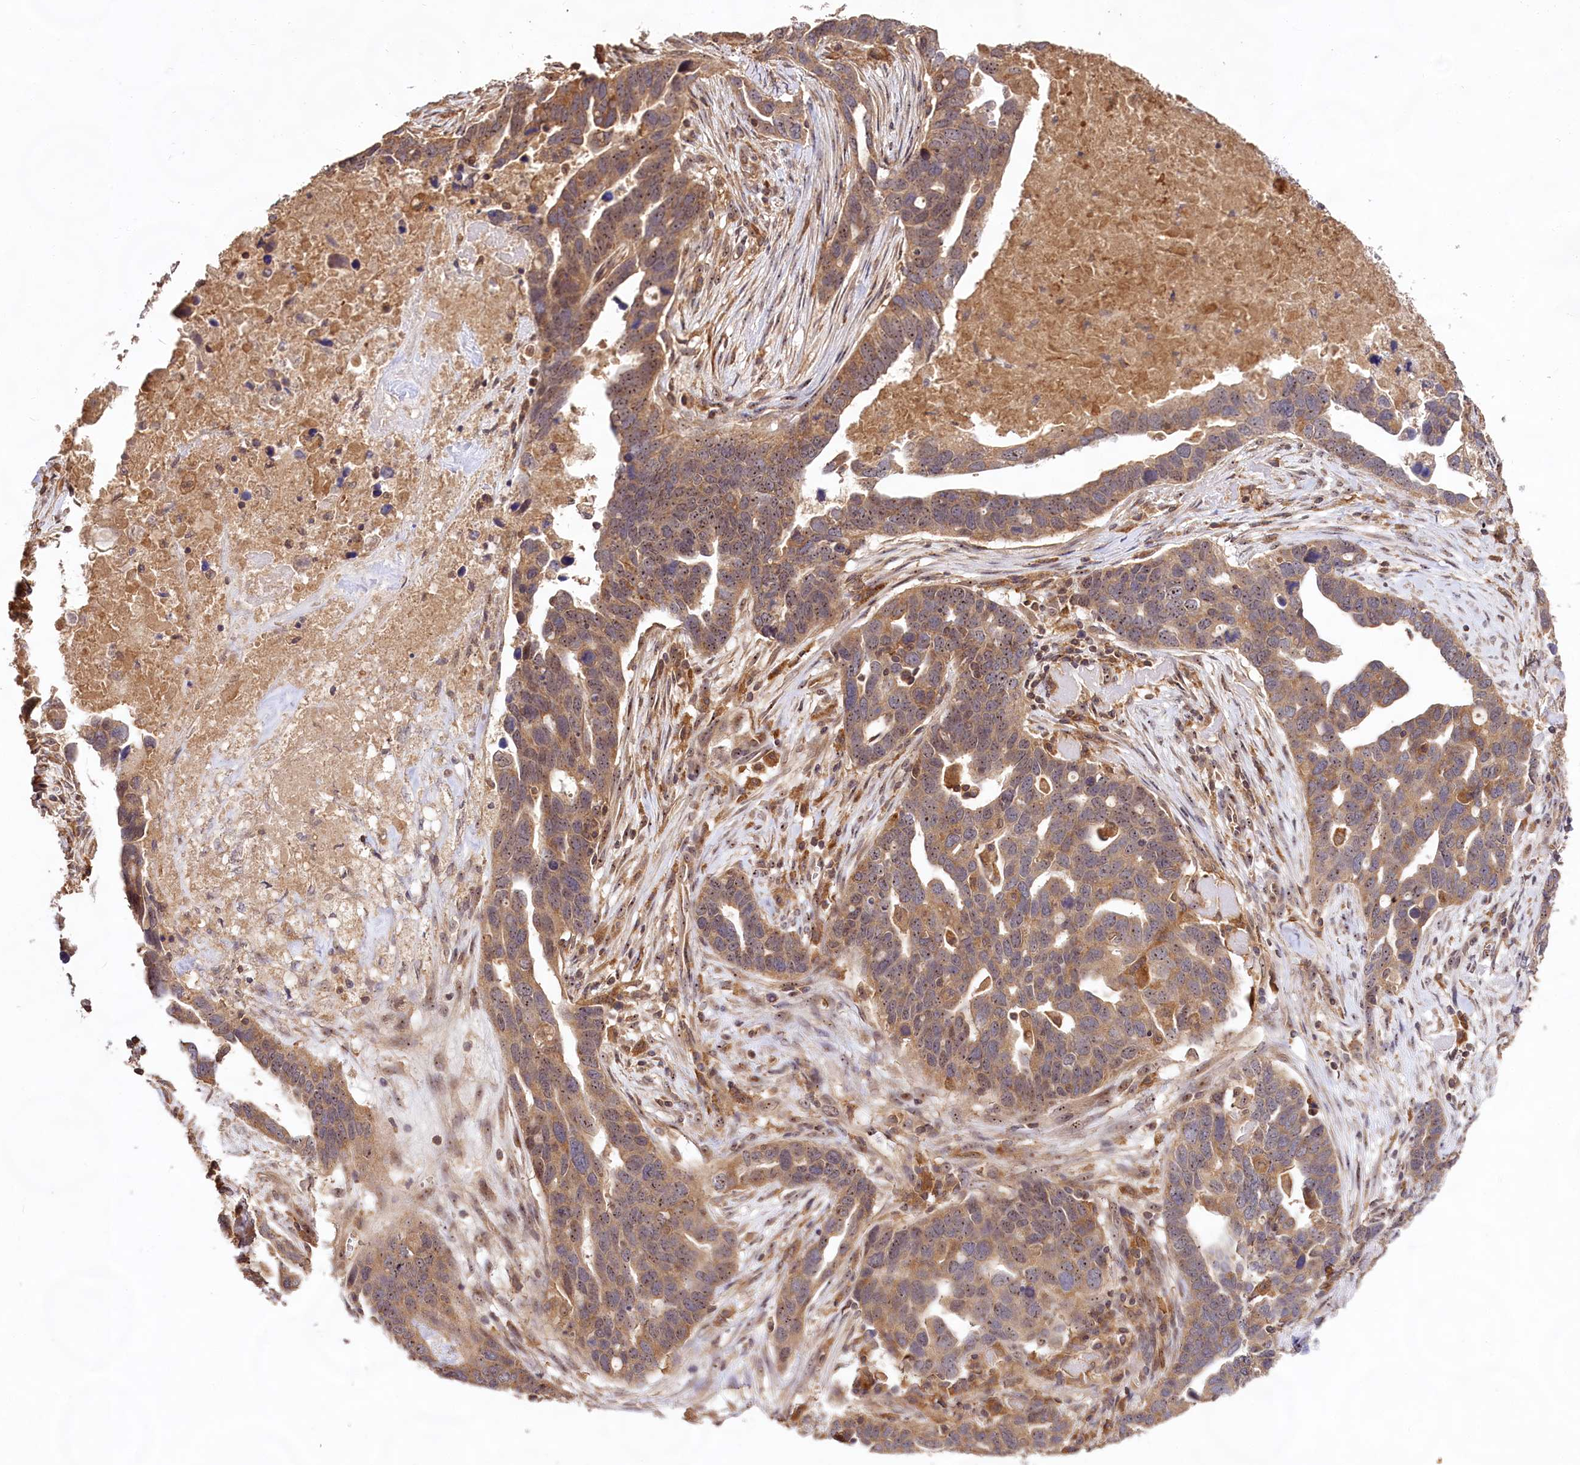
{"staining": {"intensity": "moderate", "quantity": ">75%", "location": "nuclear"}, "tissue": "ovarian cancer", "cell_type": "Tumor cells", "image_type": "cancer", "snomed": [{"axis": "morphology", "description": "Cystadenocarcinoma, serous, NOS"}, {"axis": "topography", "description": "Ovary"}], "caption": "Tumor cells exhibit medium levels of moderate nuclear expression in approximately >75% of cells in ovarian cancer.", "gene": "RRP8", "patient": {"sex": "female", "age": 54}}